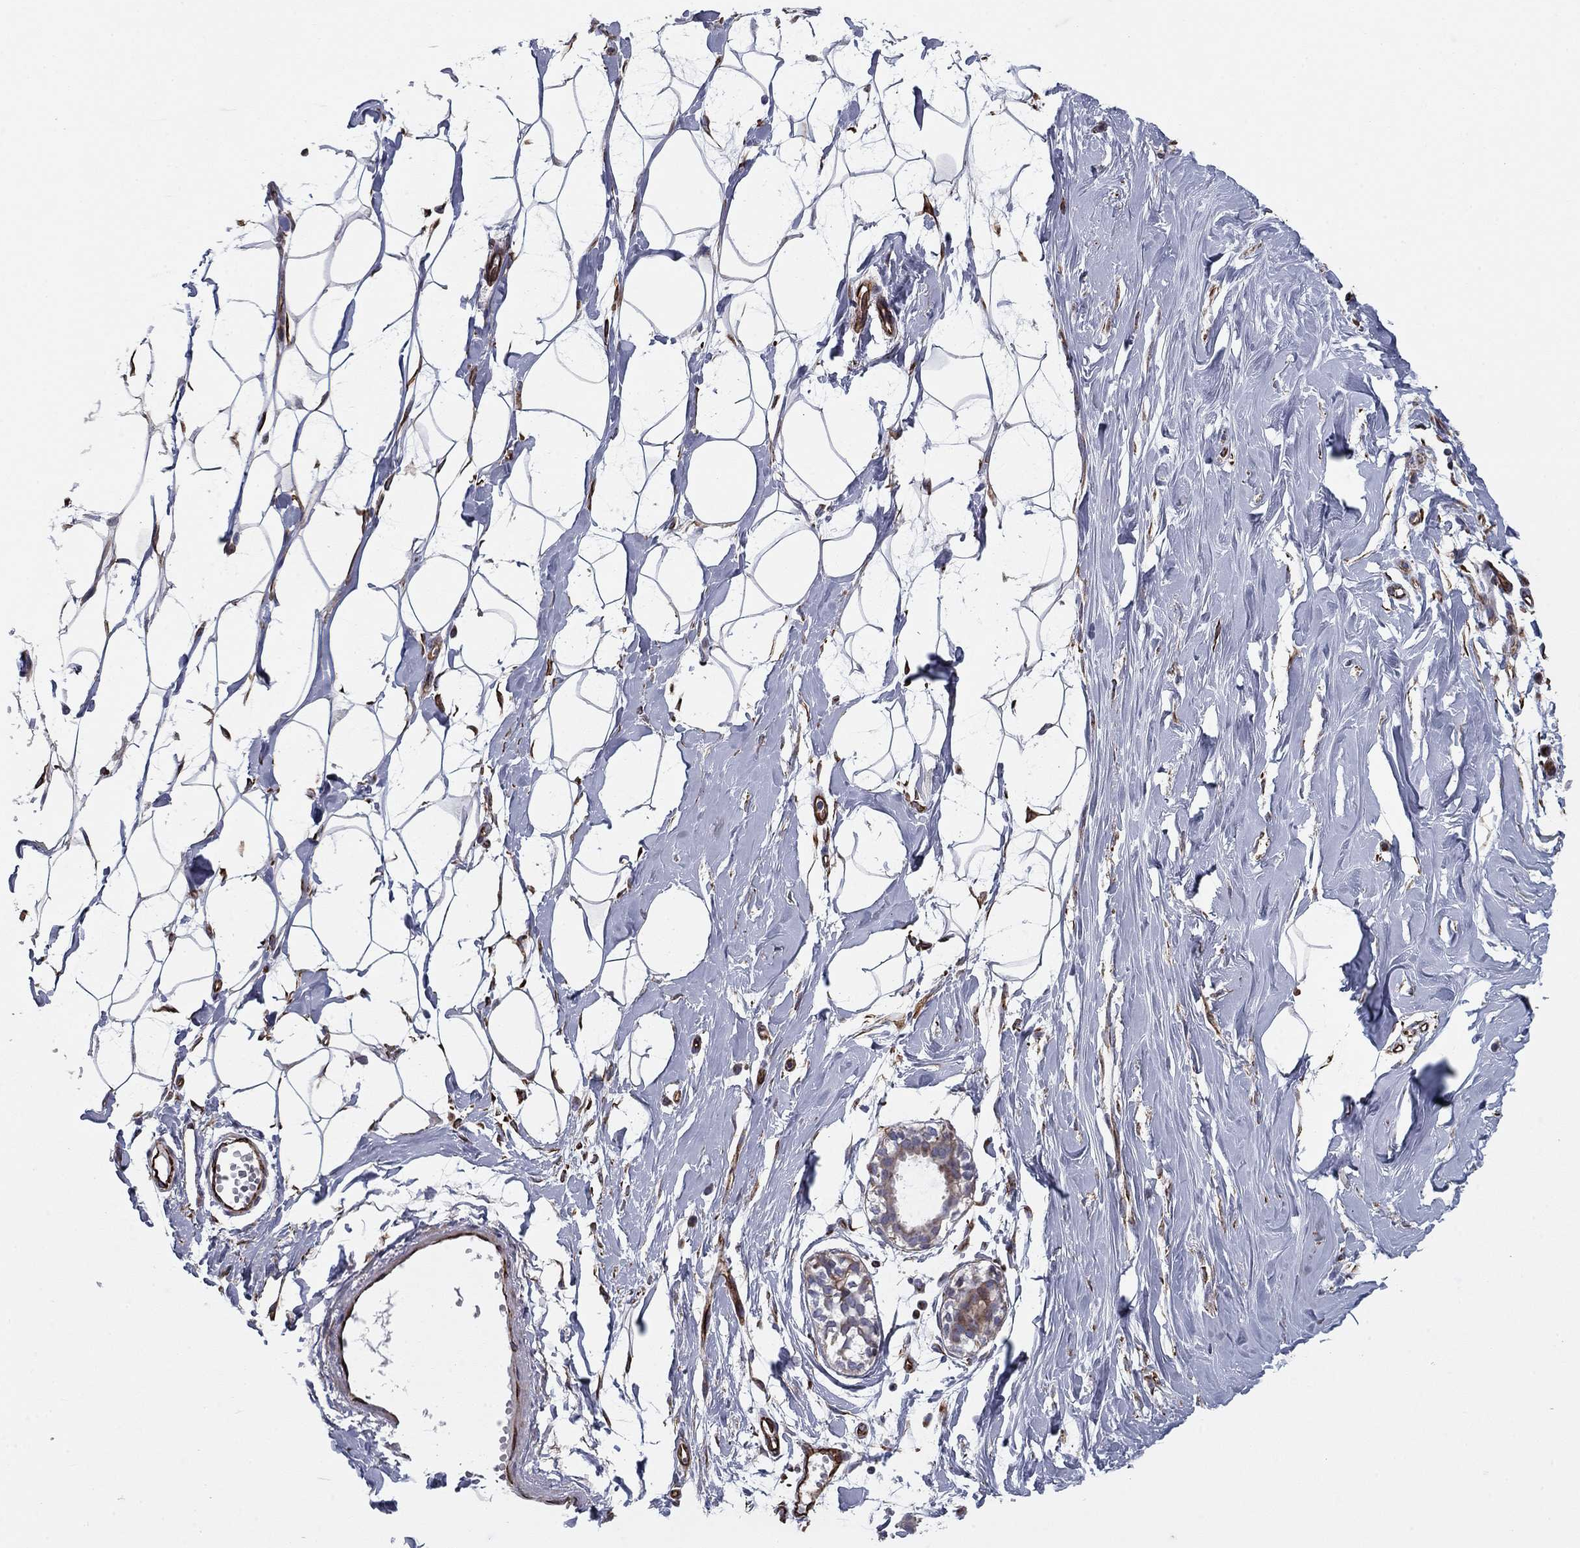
{"staining": {"intensity": "negative", "quantity": "none", "location": "none"}, "tissue": "breast", "cell_type": "Adipocytes", "image_type": "normal", "snomed": [{"axis": "morphology", "description": "Normal tissue, NOS"}, {"axis": "topography", "description": "Breast"}], "caption": "The histopathology image shows no significant staining in adipocytes of breast. (Brightfield microscopy of DAB (3,3'-diaminobenzidine) IHC at high magnification).", "gene": "CLSTN1", "patient": {"sex": "female", "age": 49}}